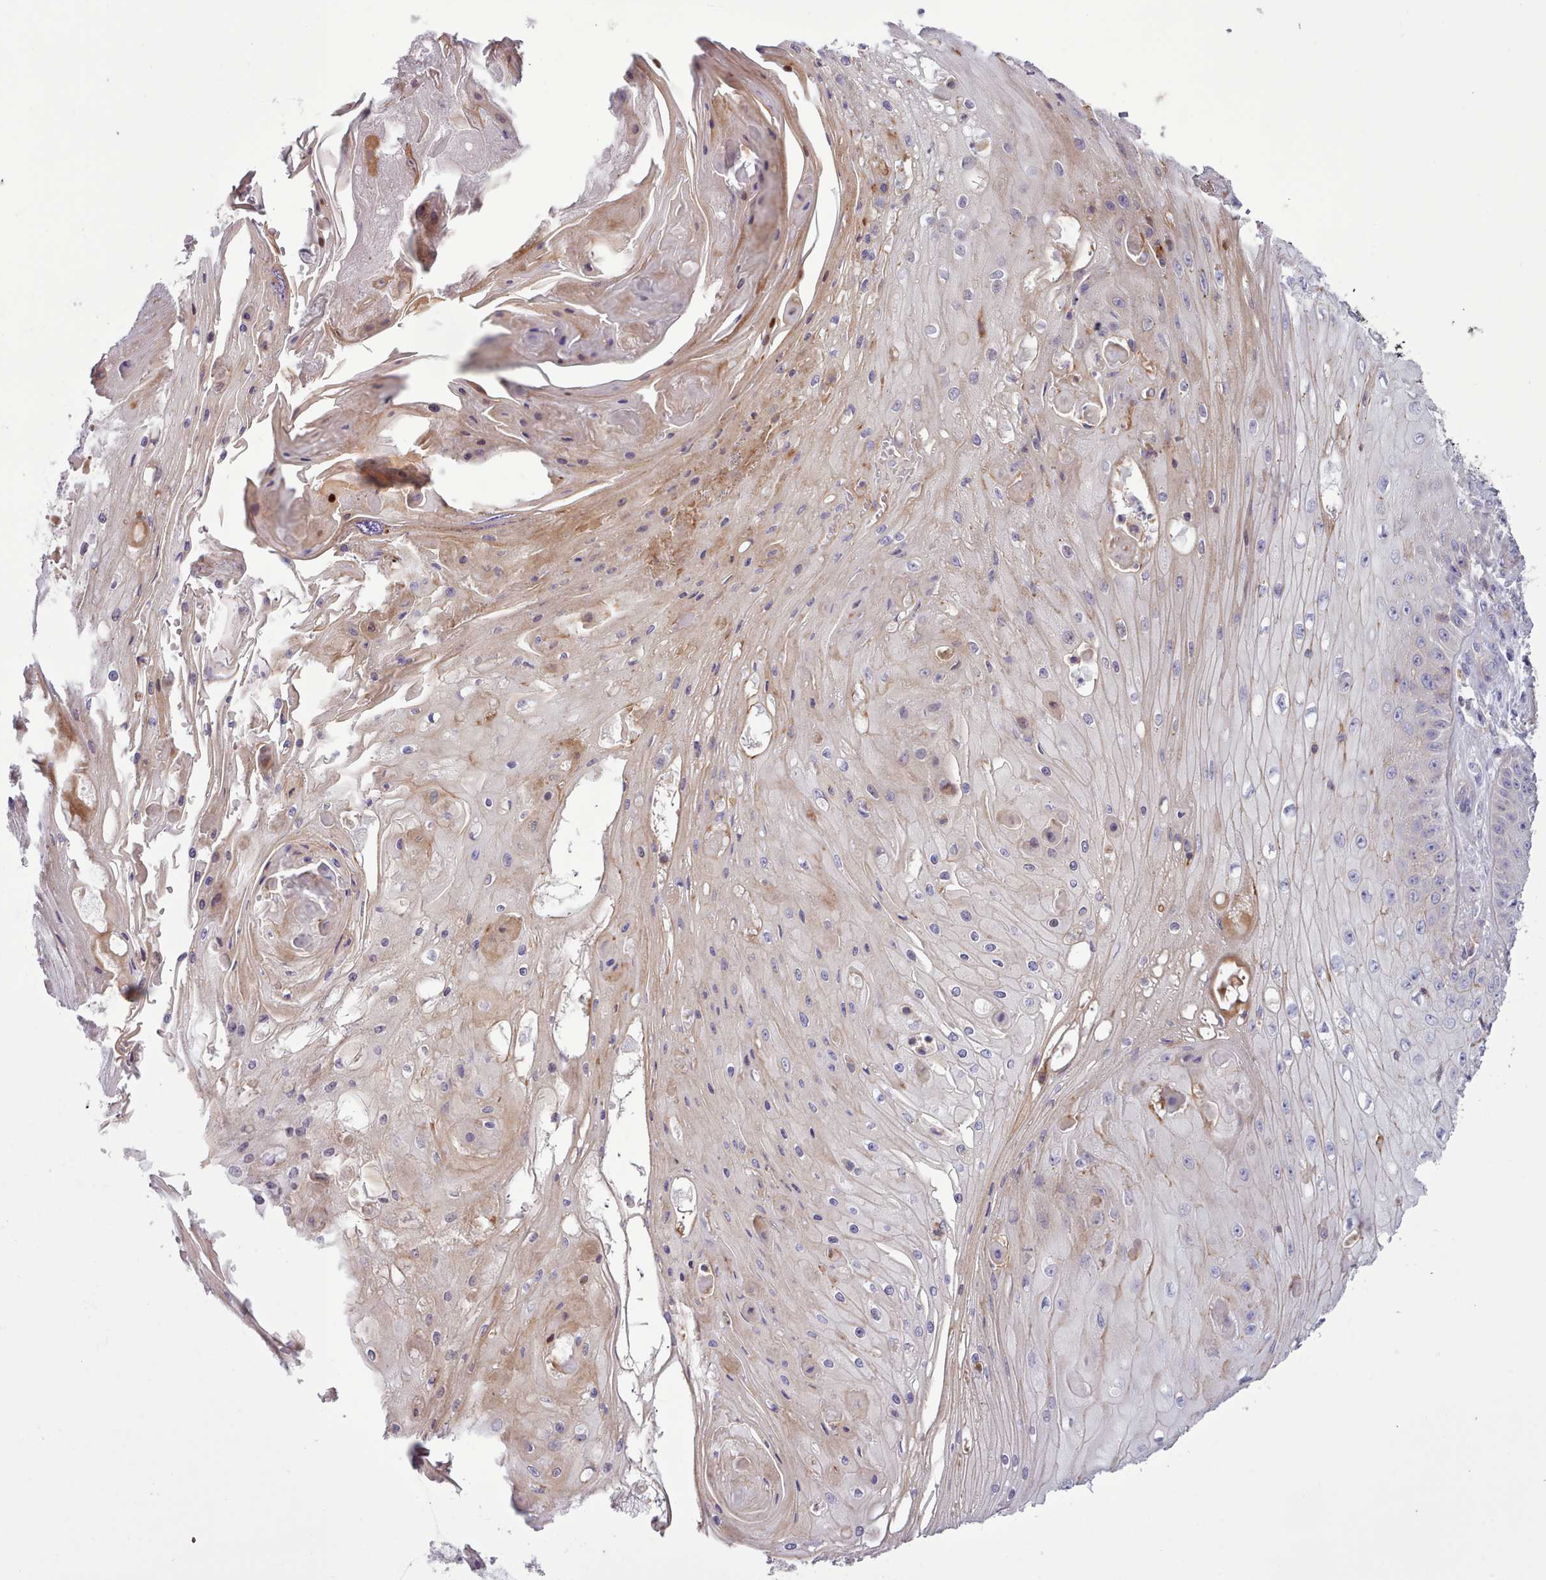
{"staining": {"intensity": "weak", "quantity": "<25%", "location": "cytoplasmic/membranous"}, "tissue": "skin cancer", "cell_type": "Tumor cells", "image_type": "cancer", "snomed": [{"axis": "morphology", "description": "Squamous cell carcinoma, NOS"}, {"axis": "topography", "description": "Skin"}], "caption": "High power microscopy micrograph of an immunohistochemistry photomicrograph of squamous cell carcinoma (skin), revealing no significant positivity in tumor cells.", "gene": "TENT4B", "patient": {"sex": "male", "age": 70}}